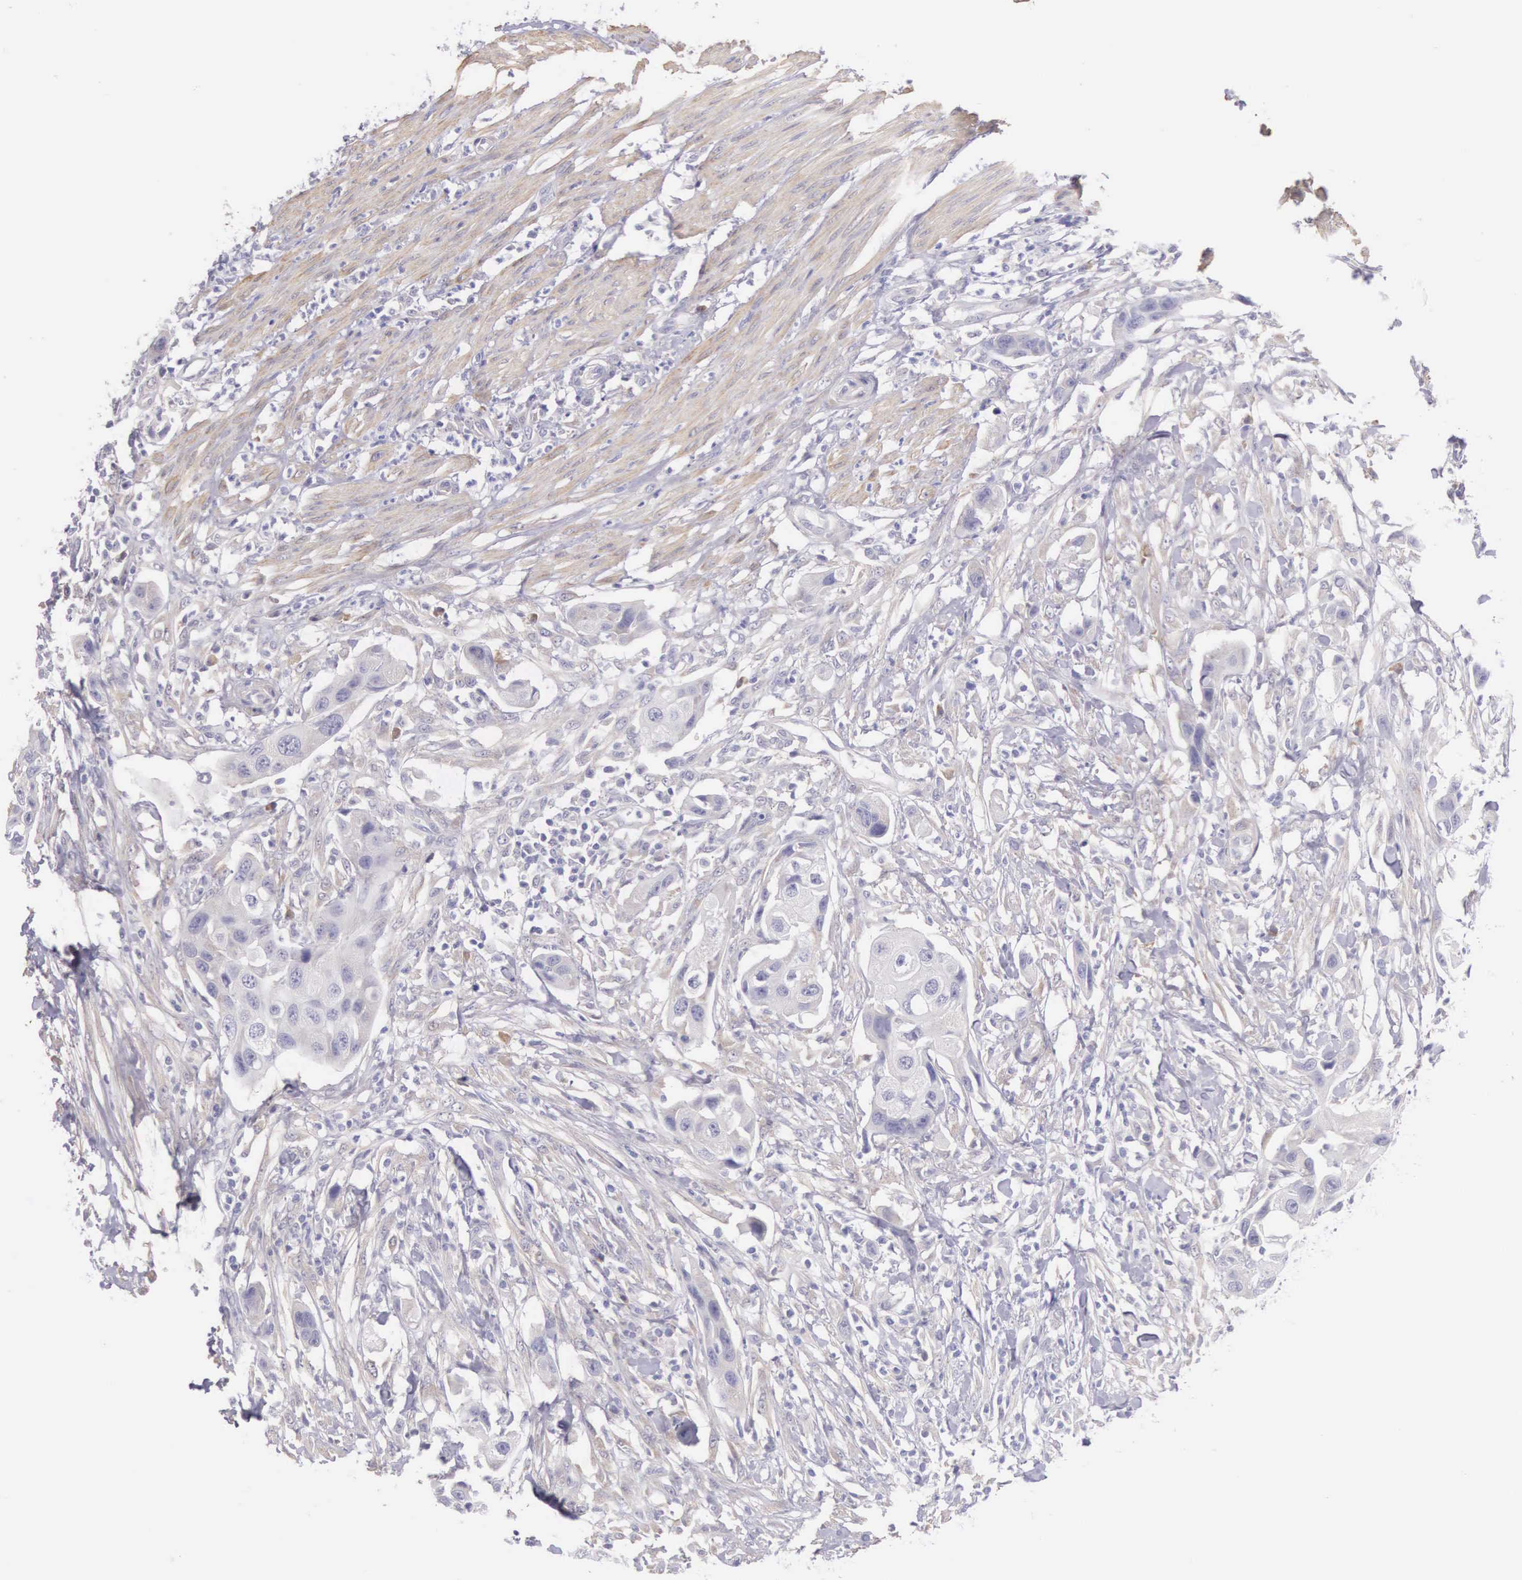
{"staining": {"intensity": "negative", "quantity": "none", "location": "none"}, "tissue": "urothelial cancer", "cell_type": "Tumor cells", "image_type": "cancer", "snomed": [{"axis": "morphology", "description": "Urothelial carcinoma, High grade"}, {"axis": "topography", "description": "Urinary bladder"}], "caption": "A histopathology image of human urothelial carcinoma (high-grade) is negative for staining in tumor cells.", "gene": "ARFGAP3", "patient": {"sex": "male", "age": 55}}